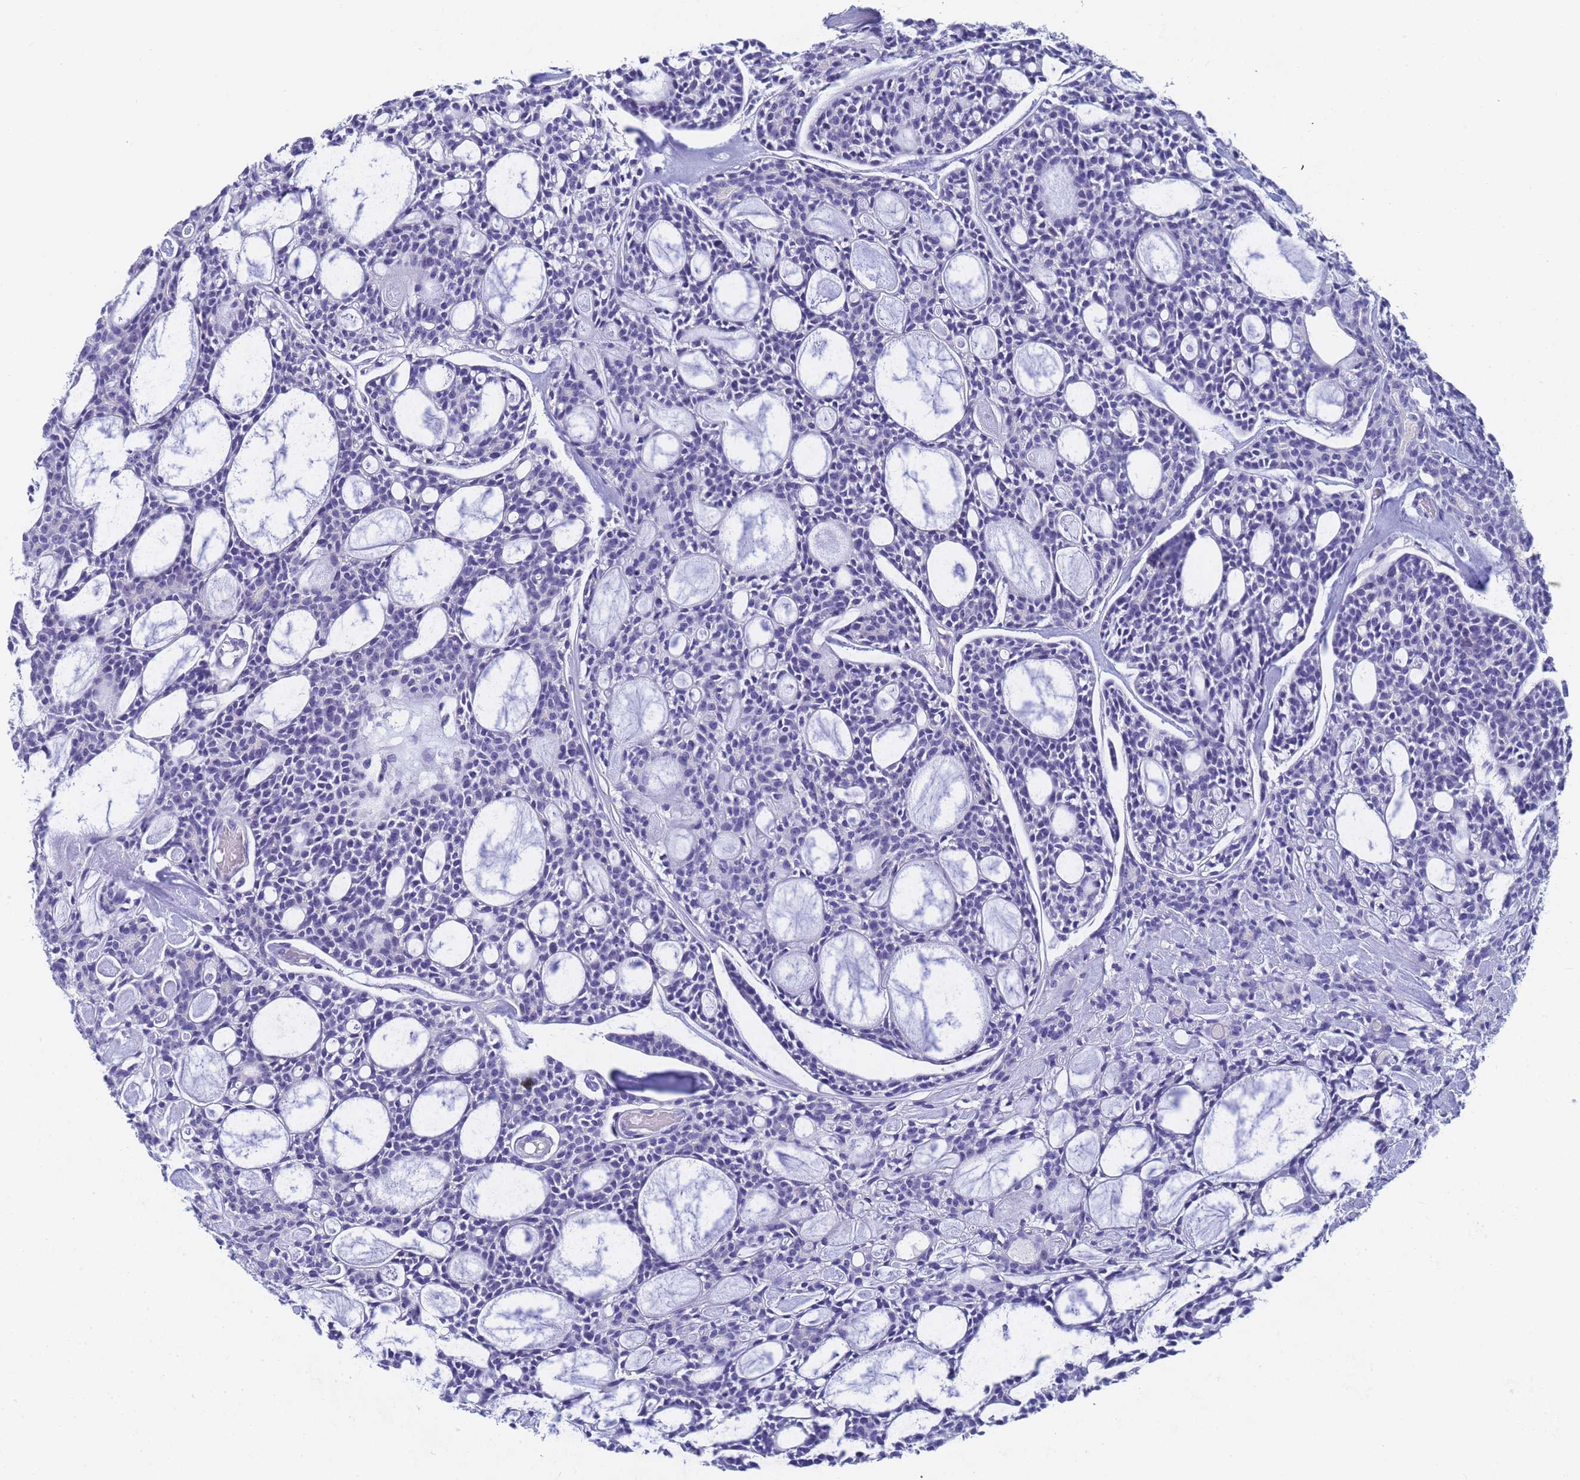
{"staining": {"intensity": "negative", "quantity": "none", "location": "none"}, "tissue": "head and neck cancer", "cell_type": "Tumor cells", "image_type": "cancer", "snomed": [{"axis": "morphology", "description": "Adenocarcinoma, NOS"}, {"axis": "topography", "description": "Salivary gland"}, {"axis": "topography", "description": "Head-Neck"}], "caption": "The image reveals no staining of tumor cells in head and neck adenocarcinoma.", "gene": "STATH", "patient": {"sex": "male", "age": 55}}